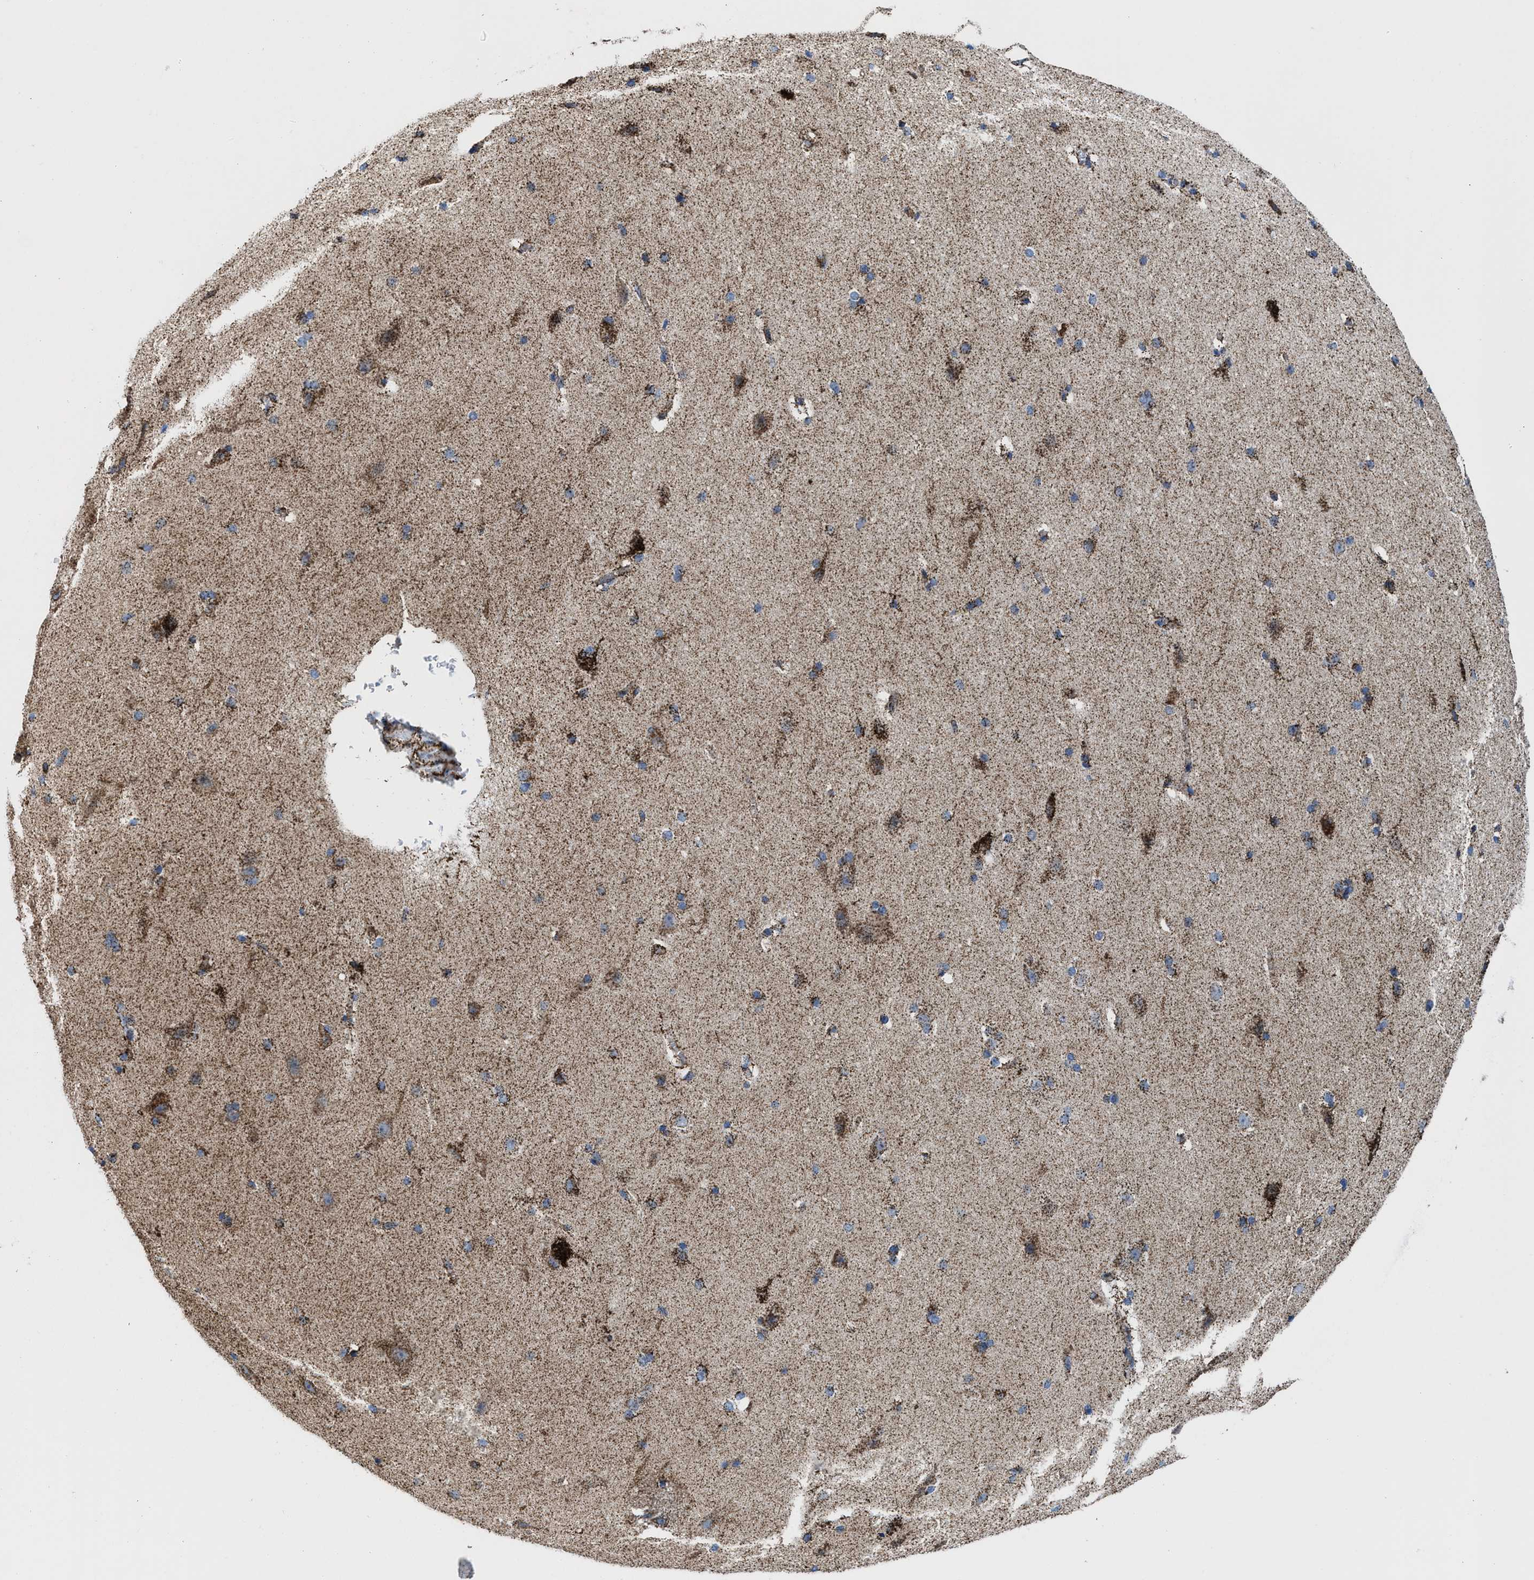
{"staining": {"intensity": "moderate", "quantity": ">75%", "location": "cytoplasmic/membranous"}, "tissue": "cerebral cortex", "cell_type": "Endothelial cells", "image_type": "normal", "snomed": [{"axis": "morphology", "description": "Normal tissue, NOS"}, {"axis": "topography", "description": "Cerebral cortex"}, {"axis": "topography", "description": "Hippocampus"}], "caption": "Moderate cytoplasmic/membranous staining is present in about >75% of endothelial cells in unremarkable cerebral cortex.", "gene": "ALDH1B1", "patient": {"sex": "female", "age": 19}}